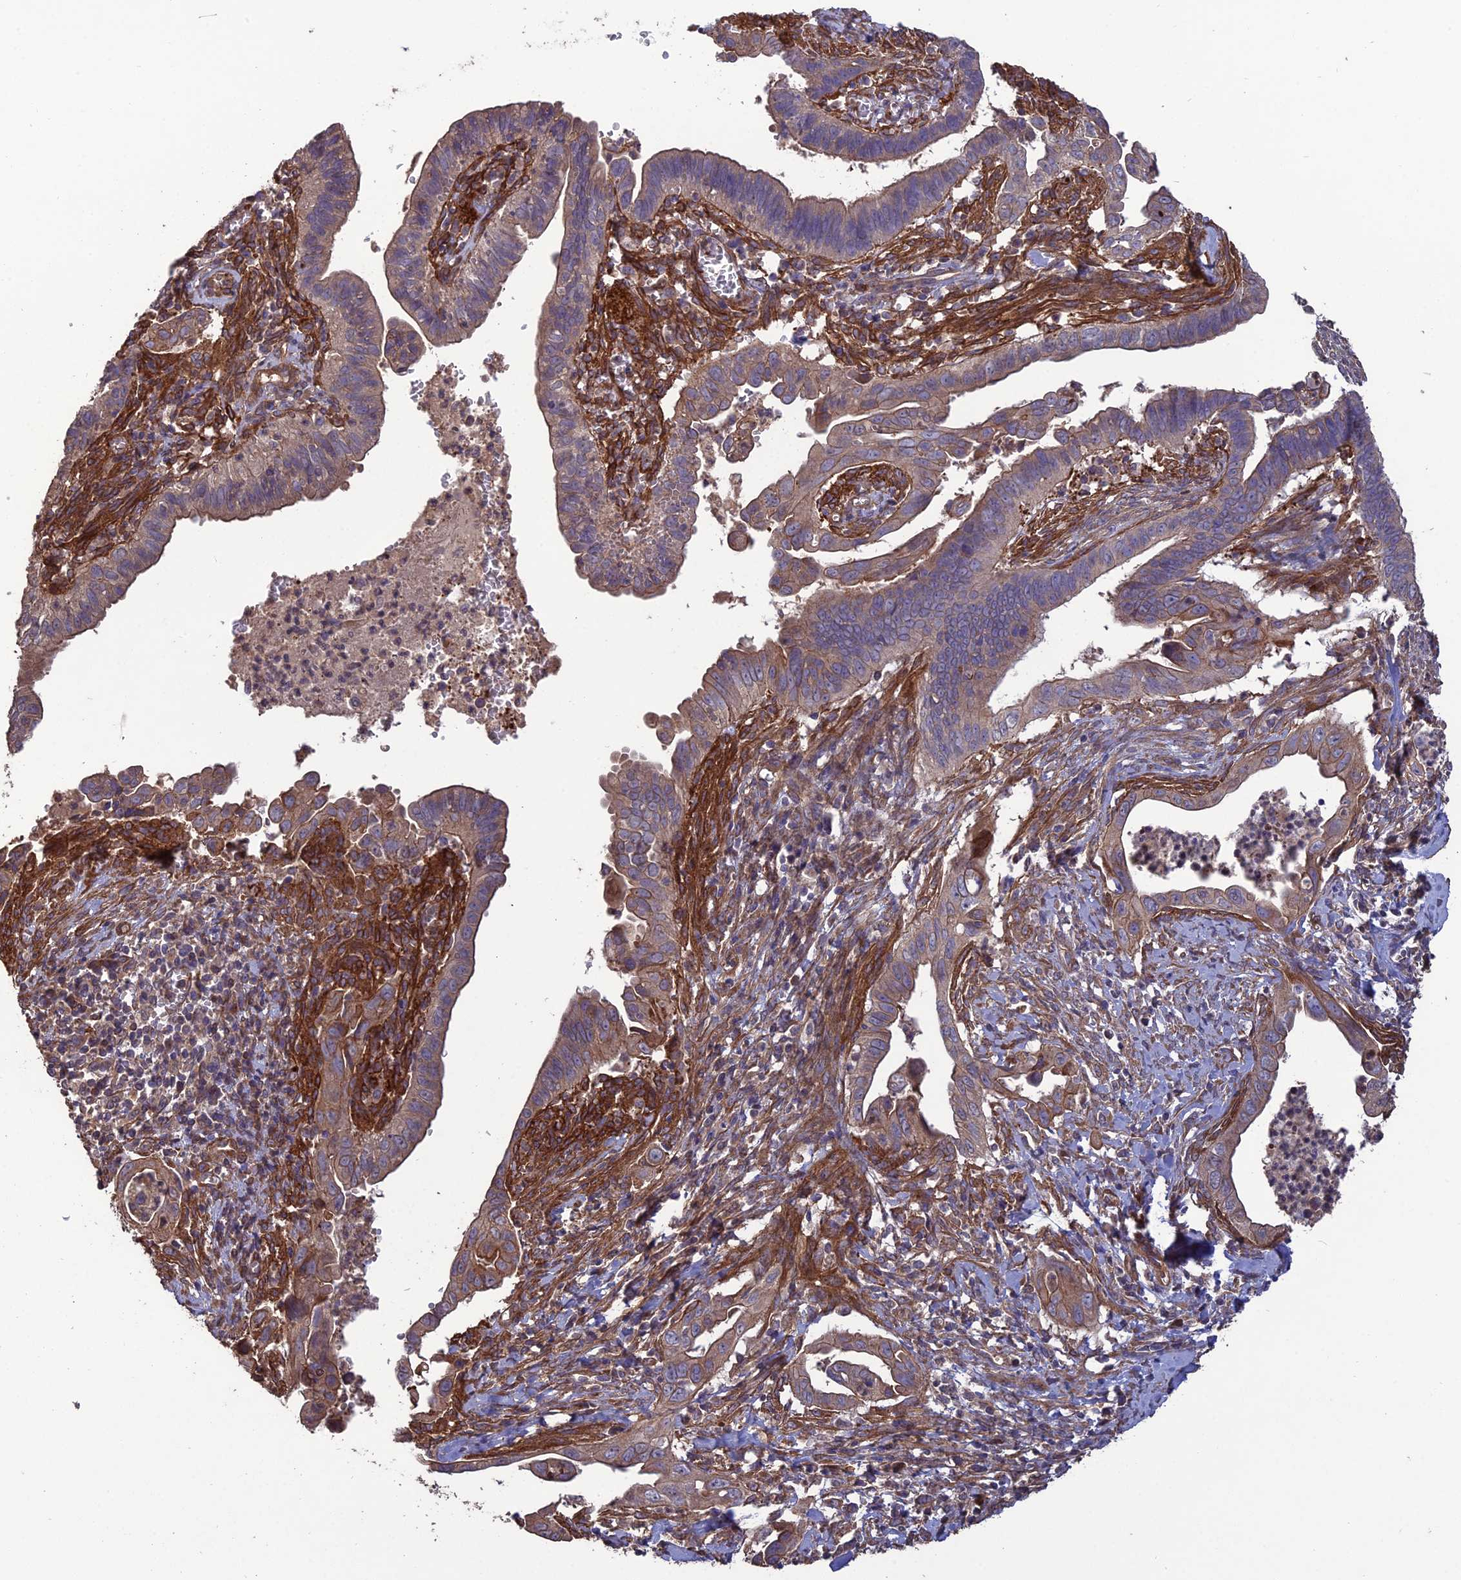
{"staining": {"intensity": "moderate", "quantity": "25%-75%", "location": "cytoplasmic/membranous"}, "tissue": "cervical cancer", "cell_type": "Tumor cells", "image_type": "cancer", "snomed": [{"axis": "morphology", "description": "Adenocarcinoma, NOS"}, {"axis": "topography", "description": "Cervix"}], "caption": "A medium amount of moderate cytoplasmic/membranous expression is present in approximately 25%-75% of tumor cells in adenocarcinoma (cervical) tissue. (DAB (3,3'-diaminobenzidine) = brown stain, brightfield microscopy at high magnification).", "gene": "ATP6V0A2", "patient": {"sex": "female", "age": 42}}